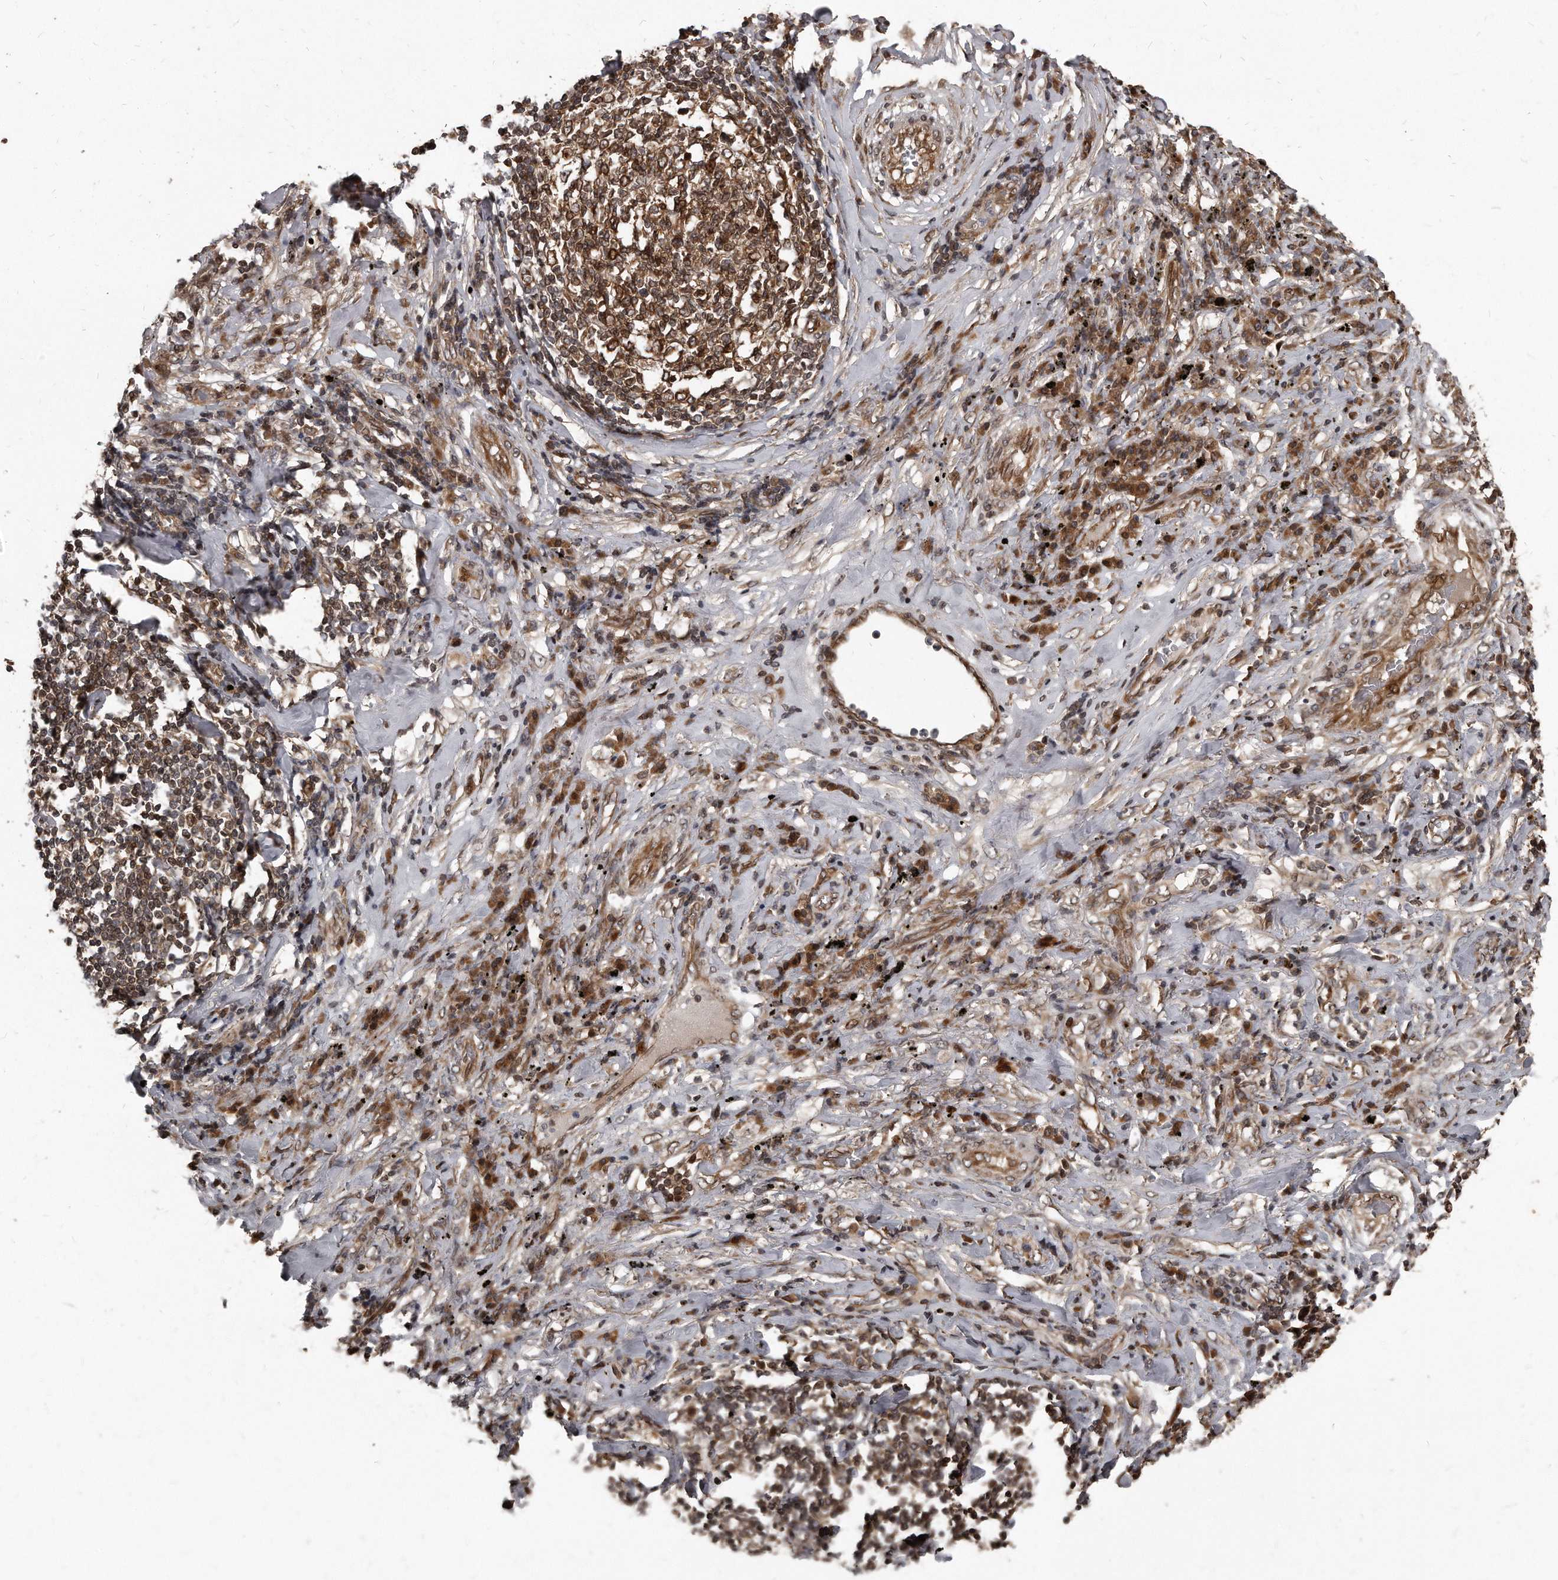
{"staining": {"intensity": "moderate", "quantity": ">75%", "location": "cytoplasmic/membranous,nuclear"}, "tissue": "lung cancer", "cell_type": "Tumor cells", "image_type": "cancer", "snomed": [{"axis": "morphology", "description": "Squamous cell carcinoma, NOS"}, {"axis": "topography", "description": "Lung"}], "caption": "There is medium levels of moderate cytoplasmic/membranous and nuclear staining in tumor cells of lung cancer, as demonstrated by immunohistochemical staining (brown color).", "gene": "GCH1", "patient": {"sex": "female", "age": 63}}